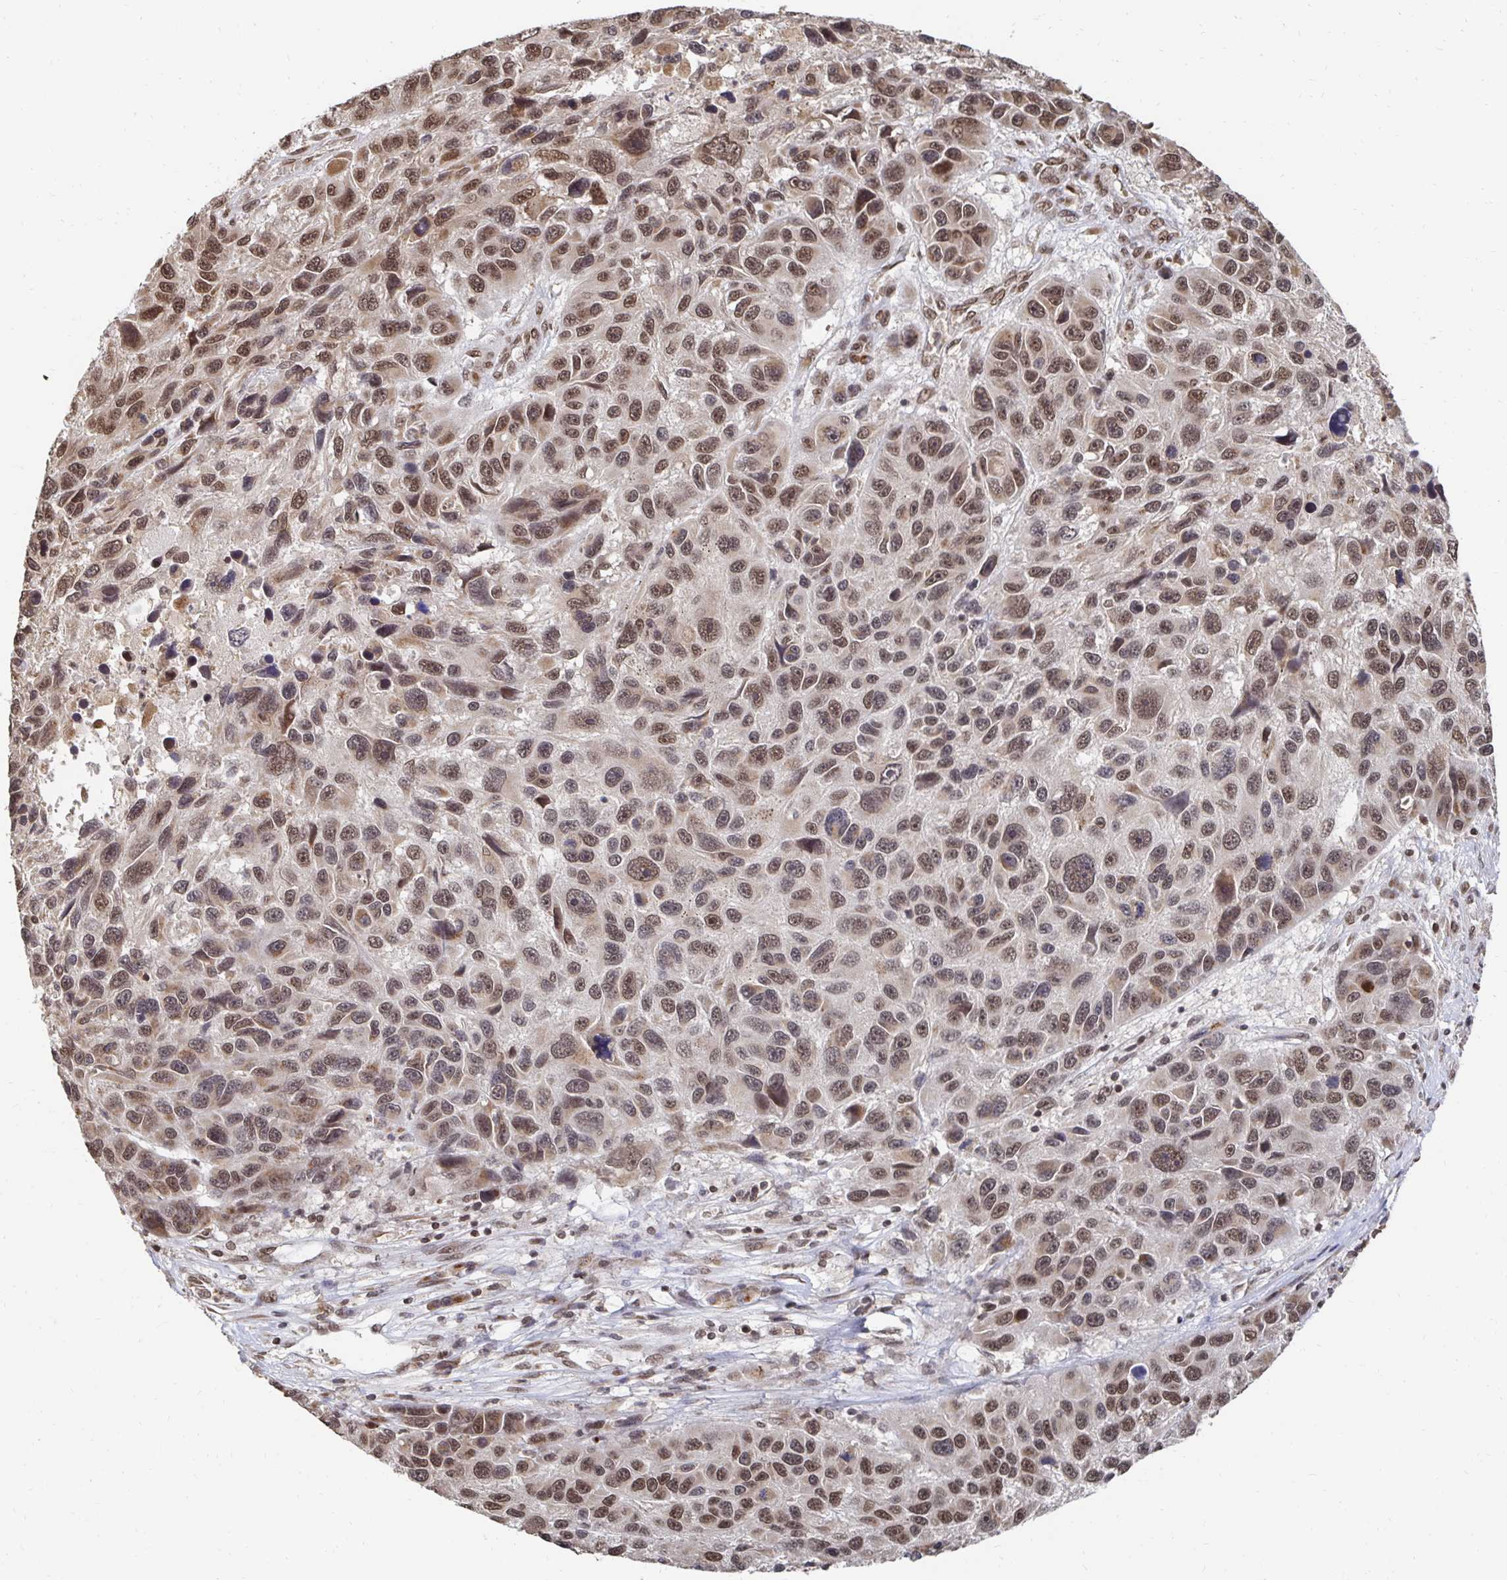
{"staining": {"intensity": "moderate", "quantity": ">75%", "location": "nuclear"}, "tissue": "melanoma", "cell_type": "Tumor cells", "image_type": "cancer", "snomed": [{"axis": "morphology", "description": "Malignant melanoma, NOS"}, {"axis": "topography", "description": "Skin"}], "caption": "Protein expression analysis of malignant melanoma exhibits moderate nuclear positivity in approximately >75% of tumor cells.", "gene": "GTF3C6", "patient": {"sex": "male", "age": 53}}